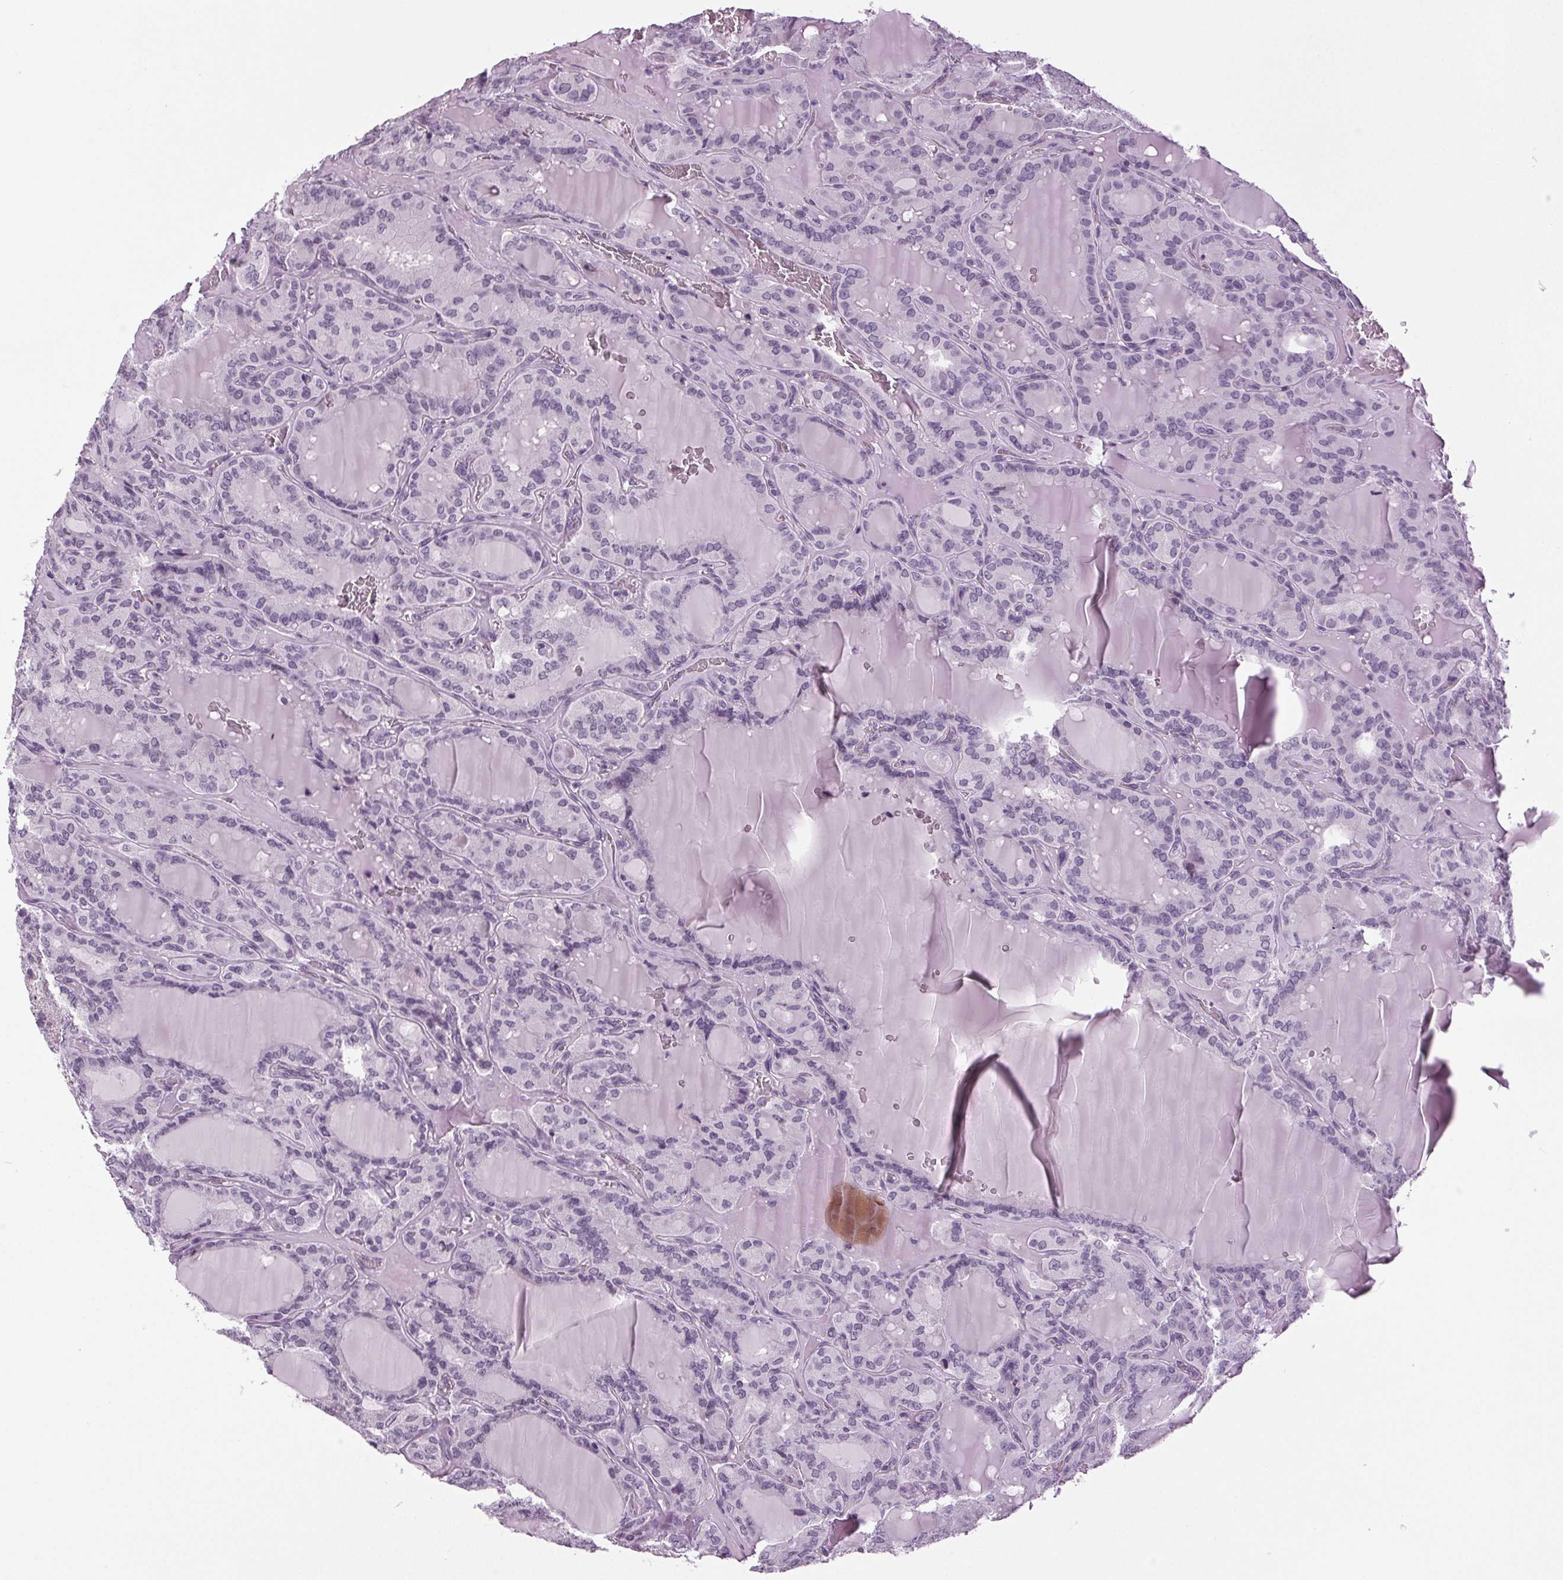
{"staining": {"intensity": "negative", "quantity": "none", "location": "none"}, "tissue": "thyroid cancer", "cell_type": "Tumor cells", "image_type": "cancer", "snomed": [{"axis": "morphology", "description": "Papillary adenocarcinoma, NOS"}, {"axis": "topography", "description": "Thyroid gland"}], "caption": "High power microscopy image of an immunohistochemistry (IHC) photomicrograph of thyroid cancer (papillary adenocarcinoma), revealing no significant expression in tumor cells.", "gene": "DNAH12", "patient": {"sex": "male", "age": 87}}